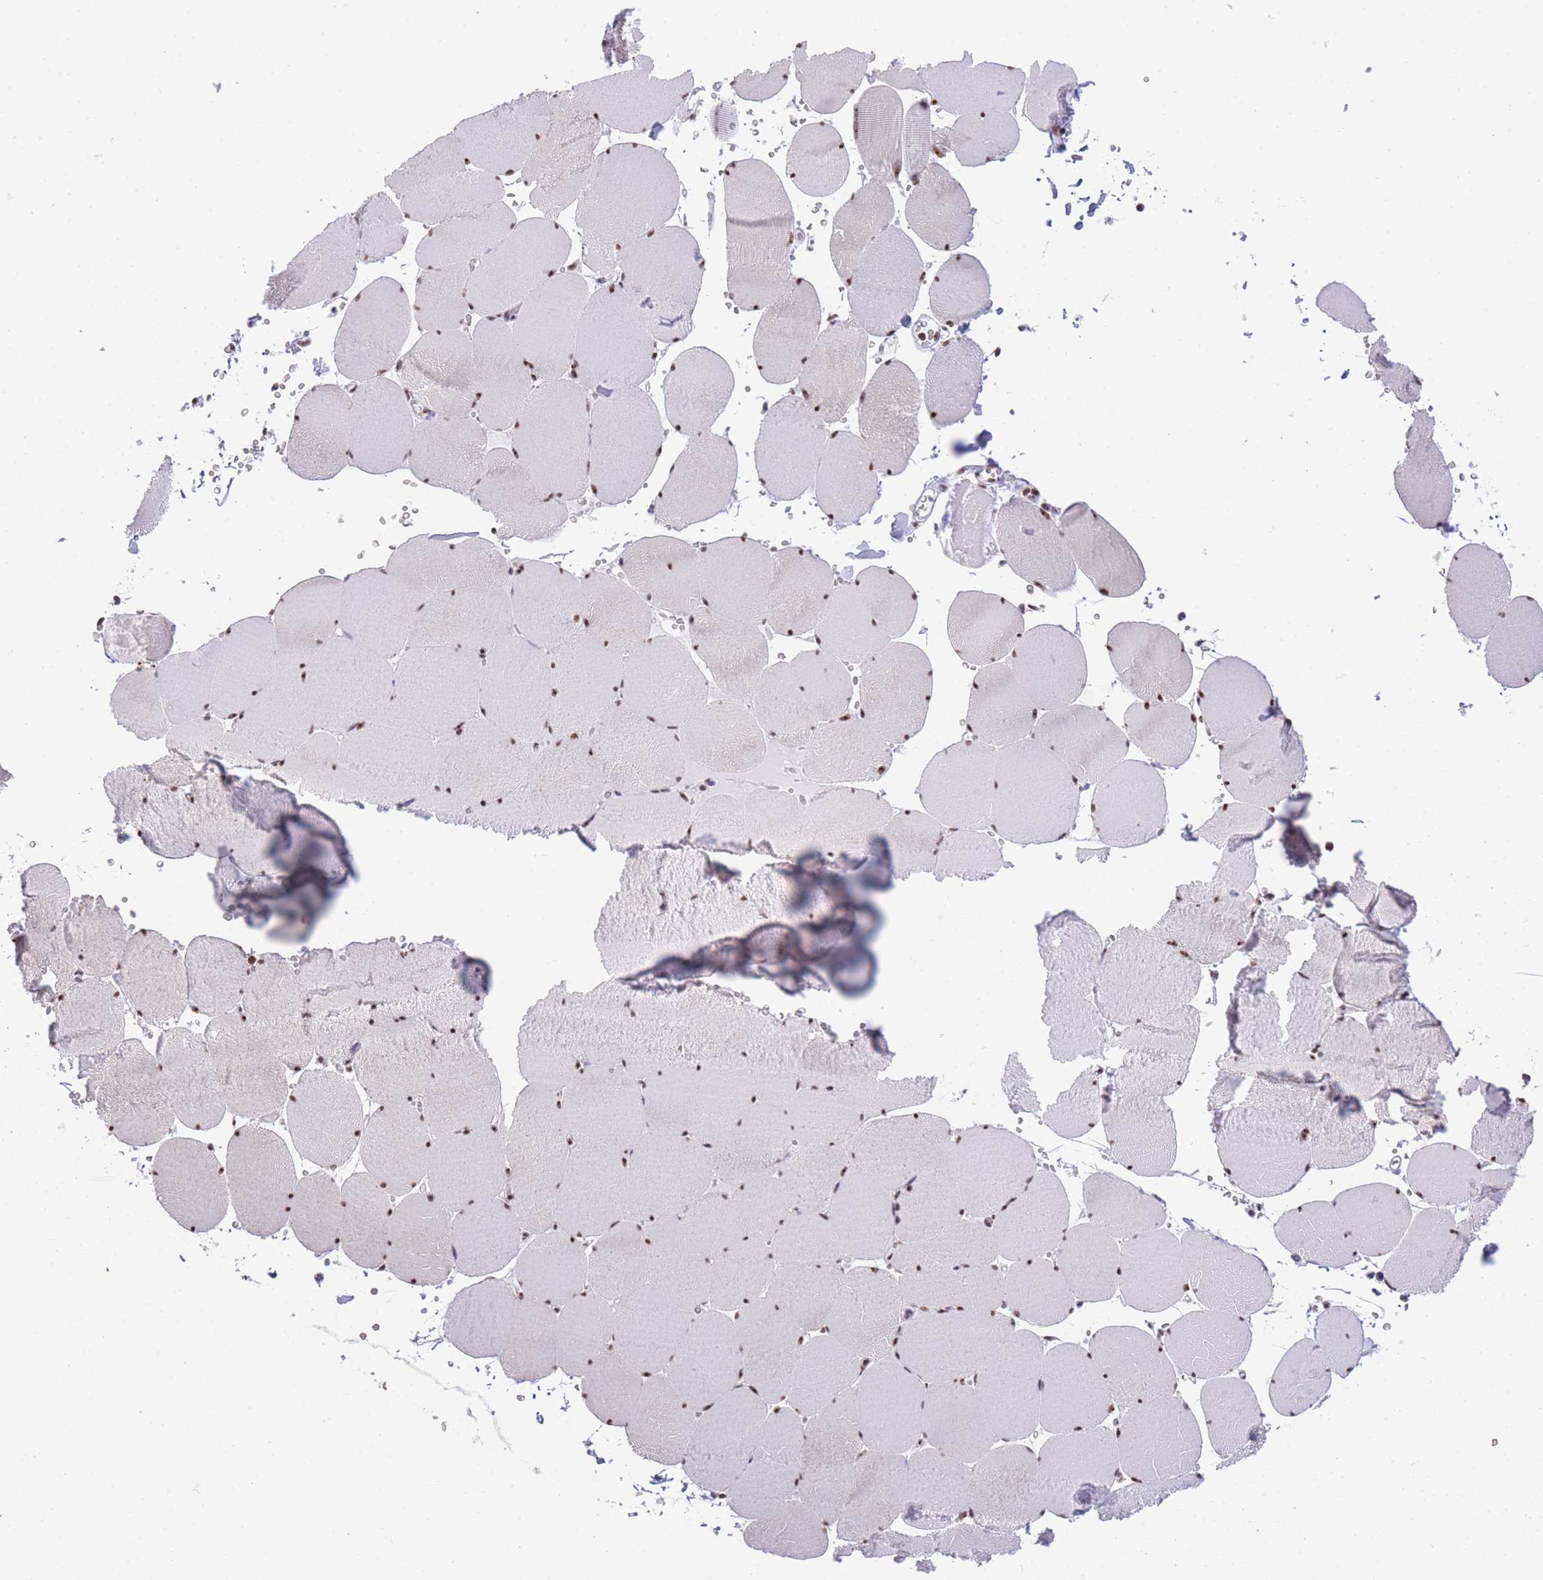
{"staining": {"intensity": "moderate", "quantity": "25%-75%", "location": "nuclear"}, "tissue": "skeletal muscle", "cell_type": "Myocytes", "image_type": "normal", "snomed": [{"axis": "morphology", "description": "Normal tissue, NOS"}, {"axis": "topography", "description": "Skeletal muscle"}, {"axis": "topography", "description": "Head-Neck"}], "caption": "High-magnification brightfield microscopy of benign skeletal muscle stained with DAB (brown) and counterstained with hematoxylin (blue). myocytes exhibit moderate nuclear staining is appreciated in approximately25%-75% of cells. (Stains: DAB (3,3'-diaminobenzidine) in brown, nuclei in blue, Microscopy: brightfield microscopy at high magnification).", "gene": "EVC2", "patient": {"sex": "male", "age": 66}}